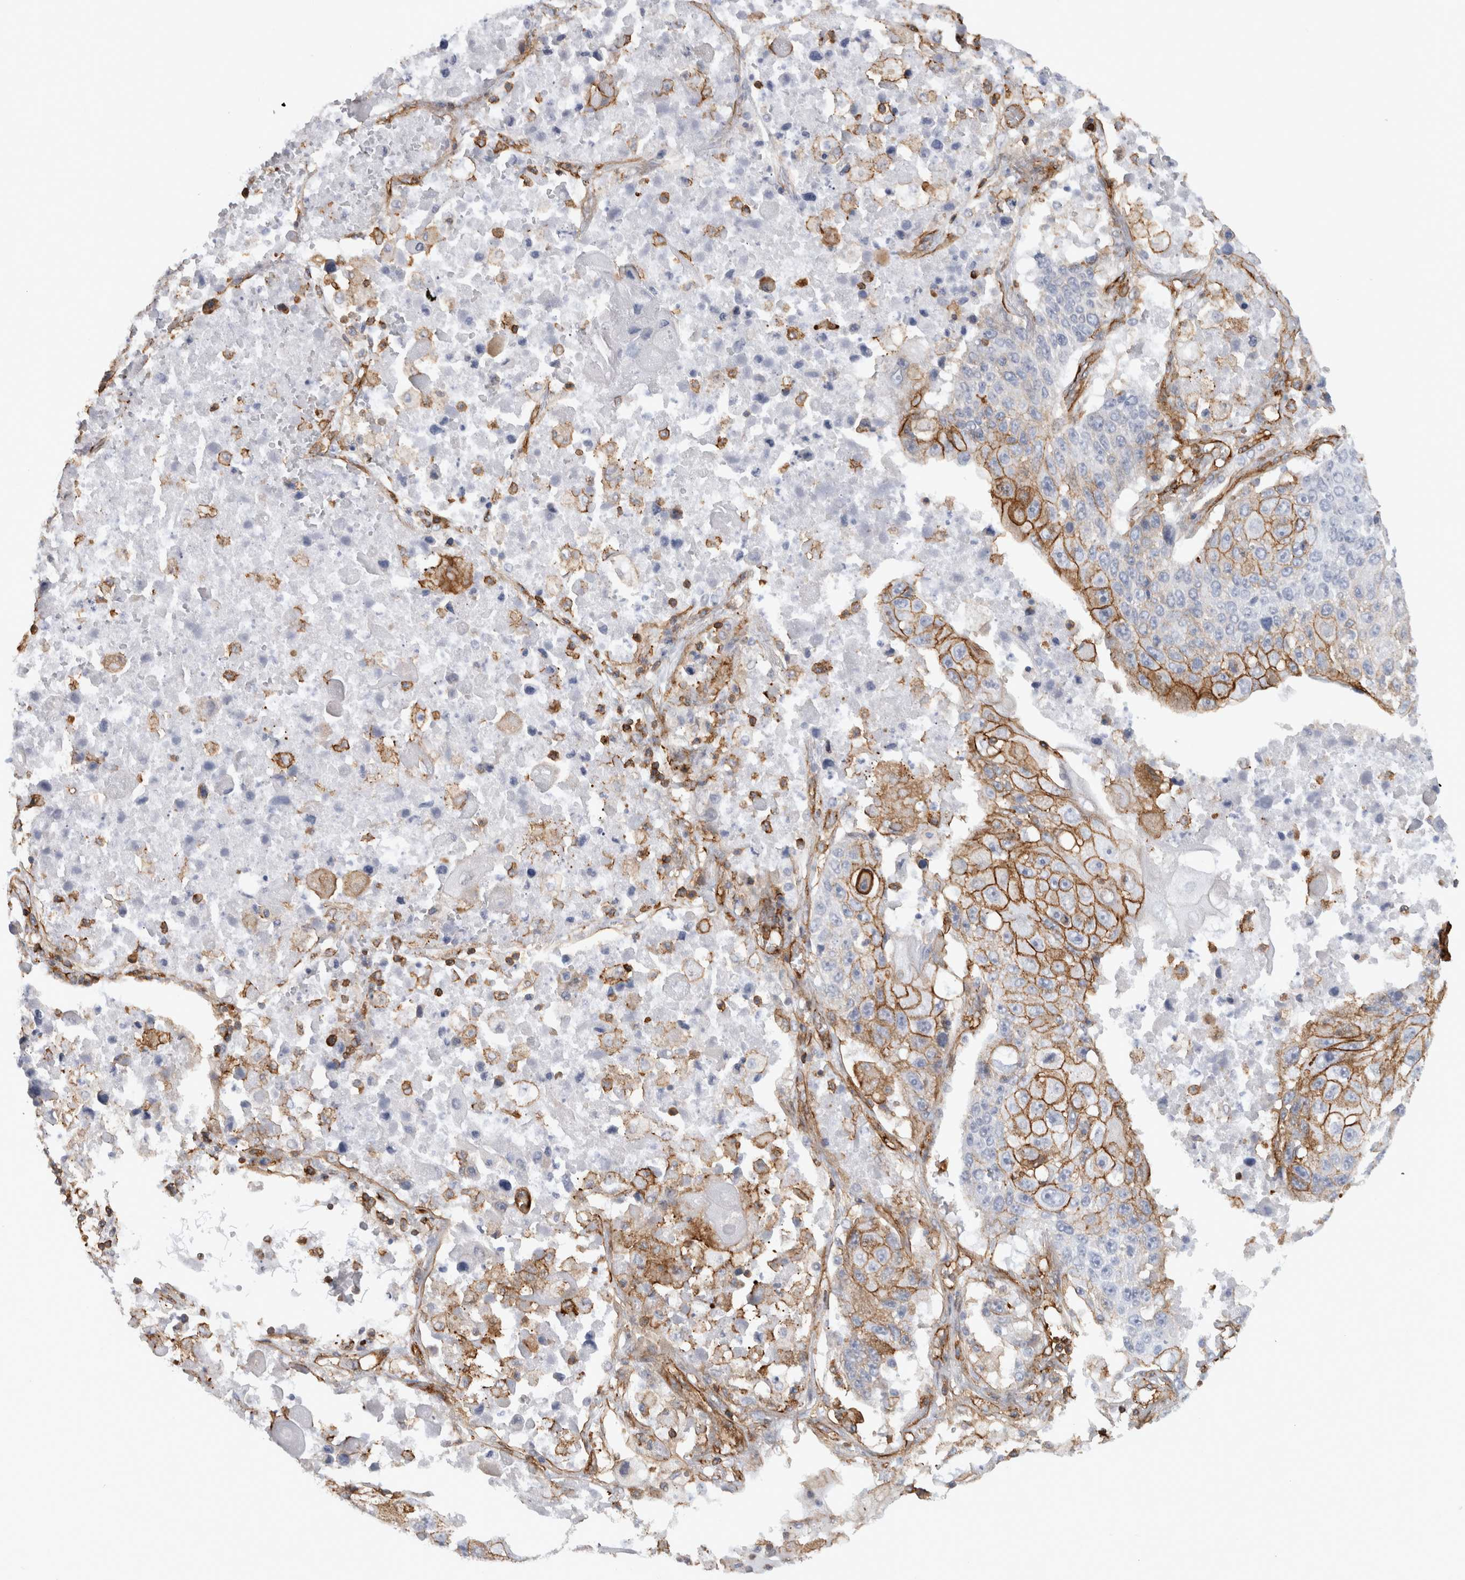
{"staining": {"intensity": "moderate", "quantity": "25%-75%", "location": "cytoplasmic/membranous"}, "tissue": "lung cancer", "cell_type": "Tumor cells", "image_type": "cancer", "snomed": [{"axis": "morphology", "description": "Squamous cell carcinoma, NOS"}, {"axis": "topography", "description": "Lung"}], "caption": "Human squamous cell carcinoma (lung) stained with a brown dye demonstrates moderate cytoplasmic/membranous positive positivity in about 25%-75% of tumor cells.", "gene": "AHNAK", "patient": {"sex": "male", "age": 61}}